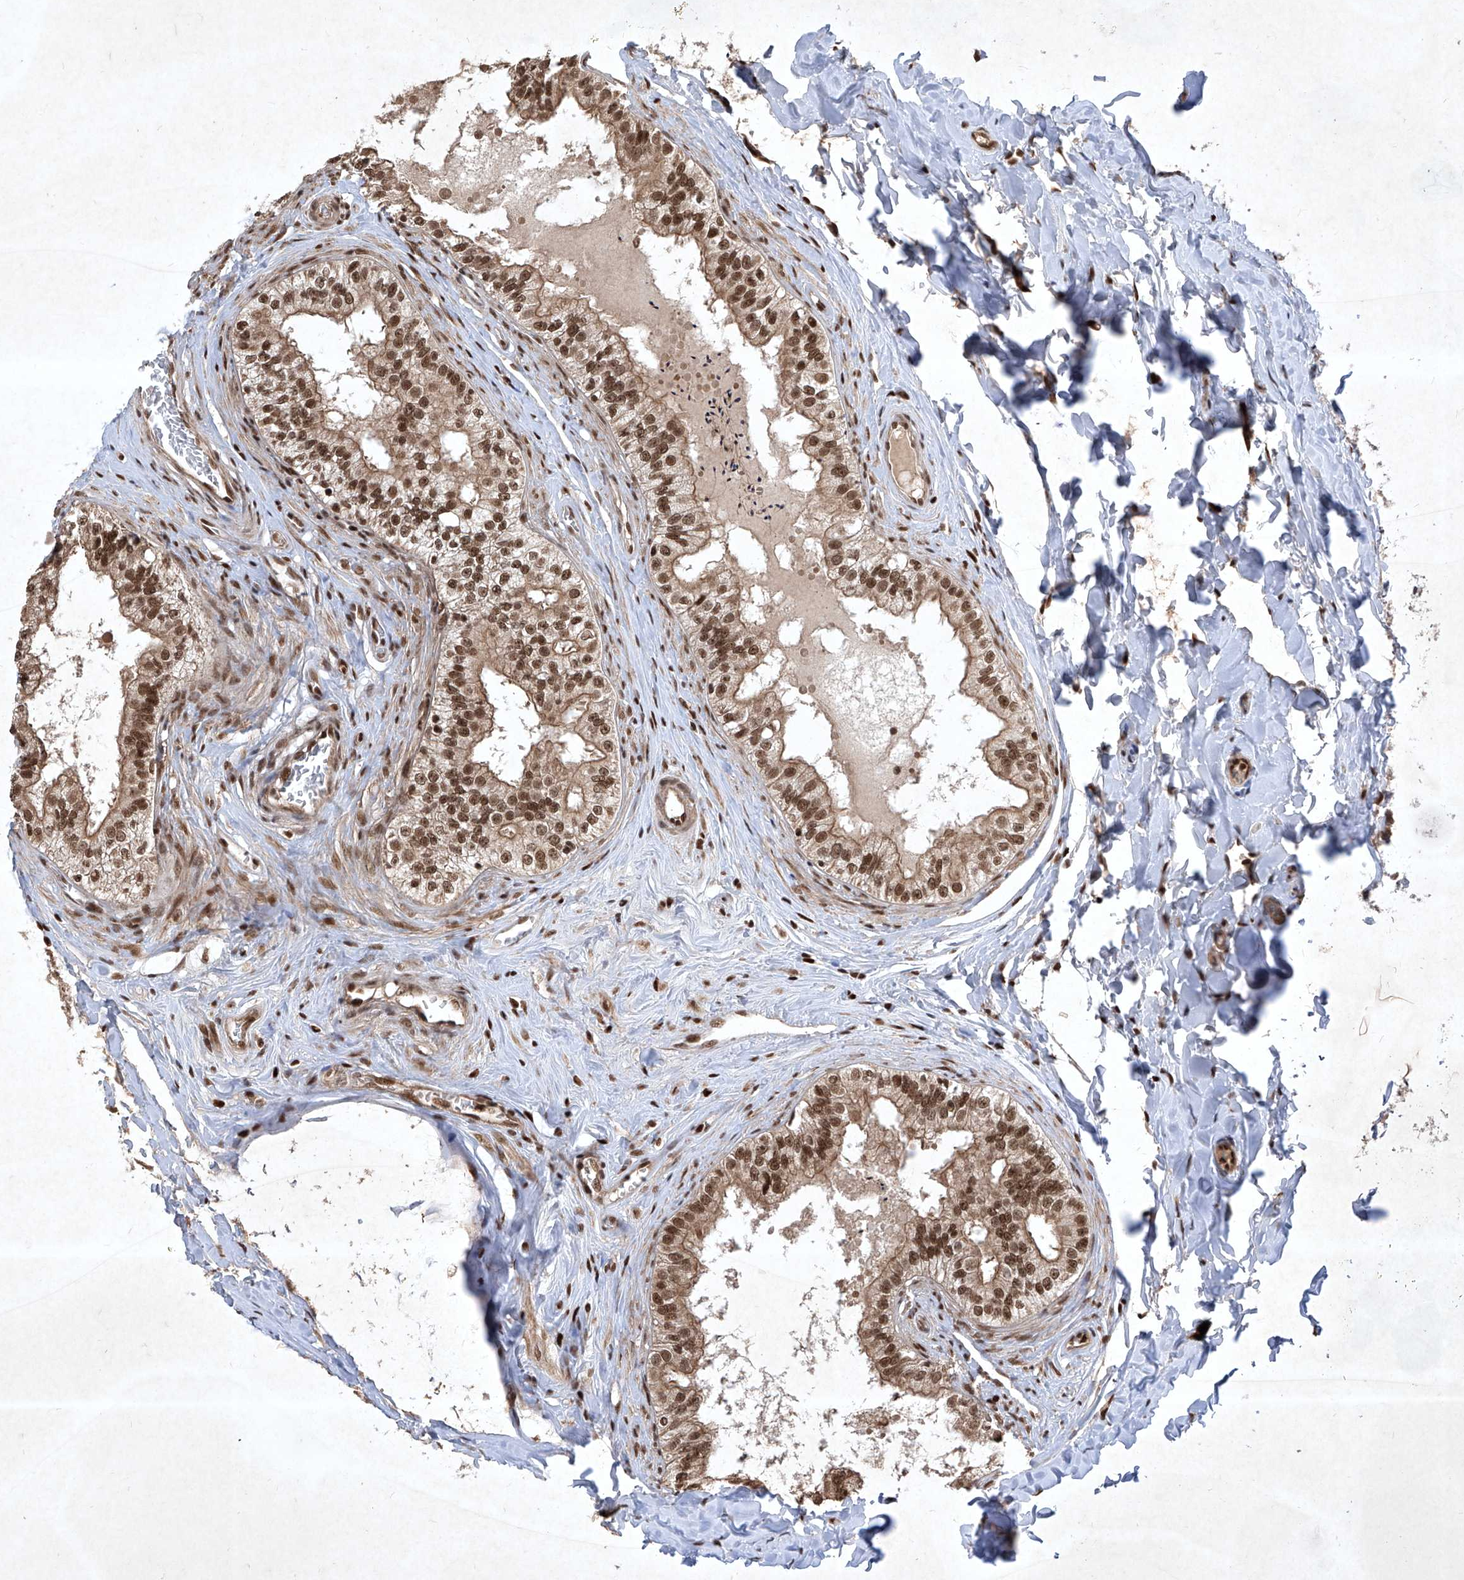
{"staining": {"intensity": "strong", "quantity": ">75%", "location": "nuclear"}, "tissue": "epididymis", "cell_type": "Glandular cells", "image_type": "normal", "snomed": [{"axis": "morphology", "description": "Normal tissue, NOS"}, {"axis": "topography", "description": "Epididymis"}], "caption": "Immunohistochemistry image of normal epididymis: epididymis stained using IHC exhibits high levels of strong protein expression localized specifically in the nuclear of glandular cells, appearing as a nuclear brown color.", "gene": "IRF2", "patient": {"sex": "male", "age": 29}}